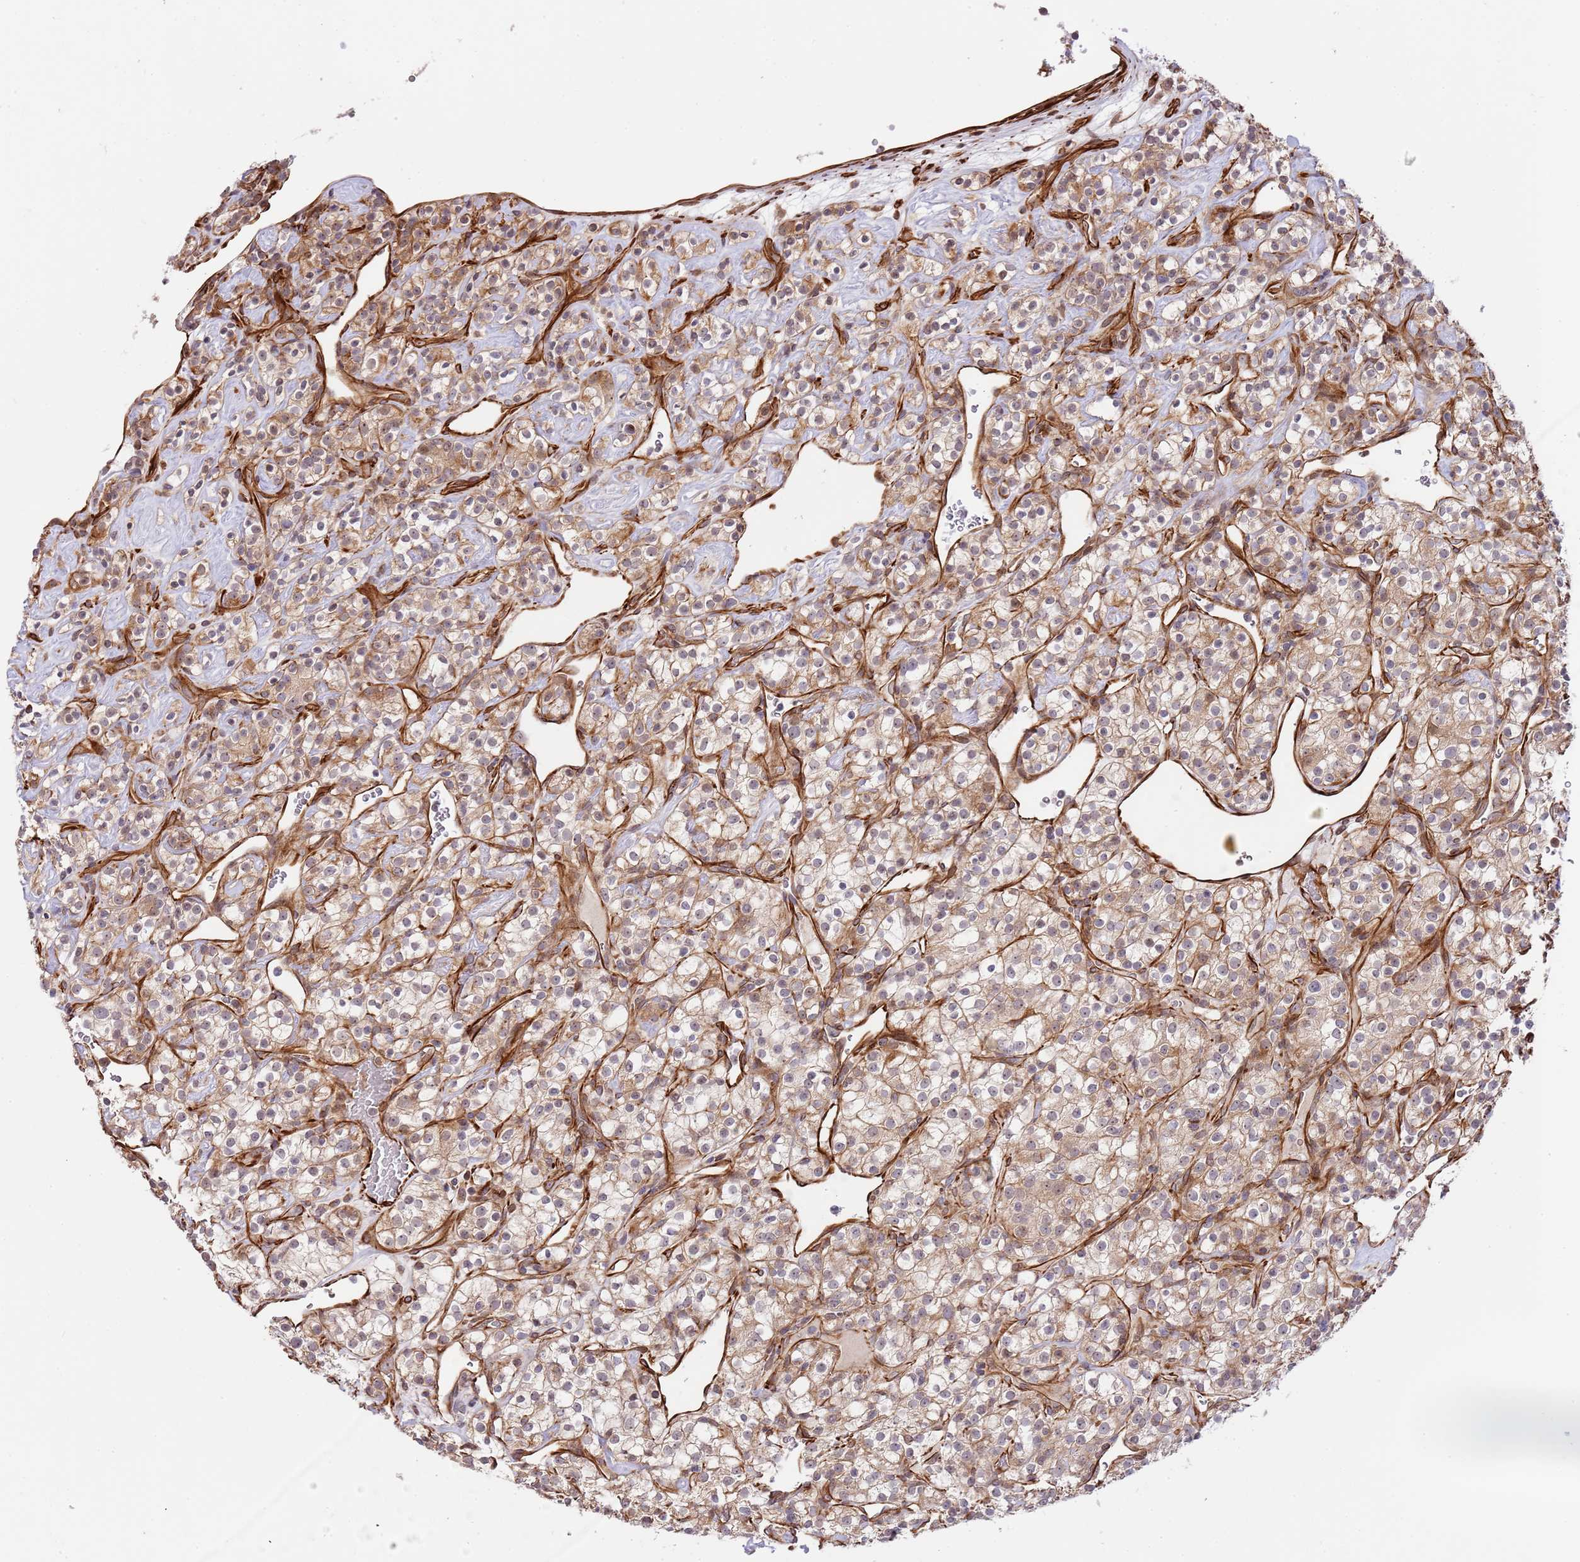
{"staining": {"intensity": "weak", "quantity": ">75%", "location": "cytoplasmic/membranous"}, "tissue": "renal cancer", "cell_type": "Tumor cells", "image_type": "cancer", "snomed": [{"axis": "morphology", "description": "Adenocarcinoma, NOS"}, {"axis": "topography", "description": "Kidney"}], "caption": "Human renal cancer (adenocarcinoma) stained for a protein (brown) shows weak cytoplasmic/membranous positive staining in approximately >75% of tumor cells.", "gene": "NEK3", "patient": {"sex": "male", "age": 77}}